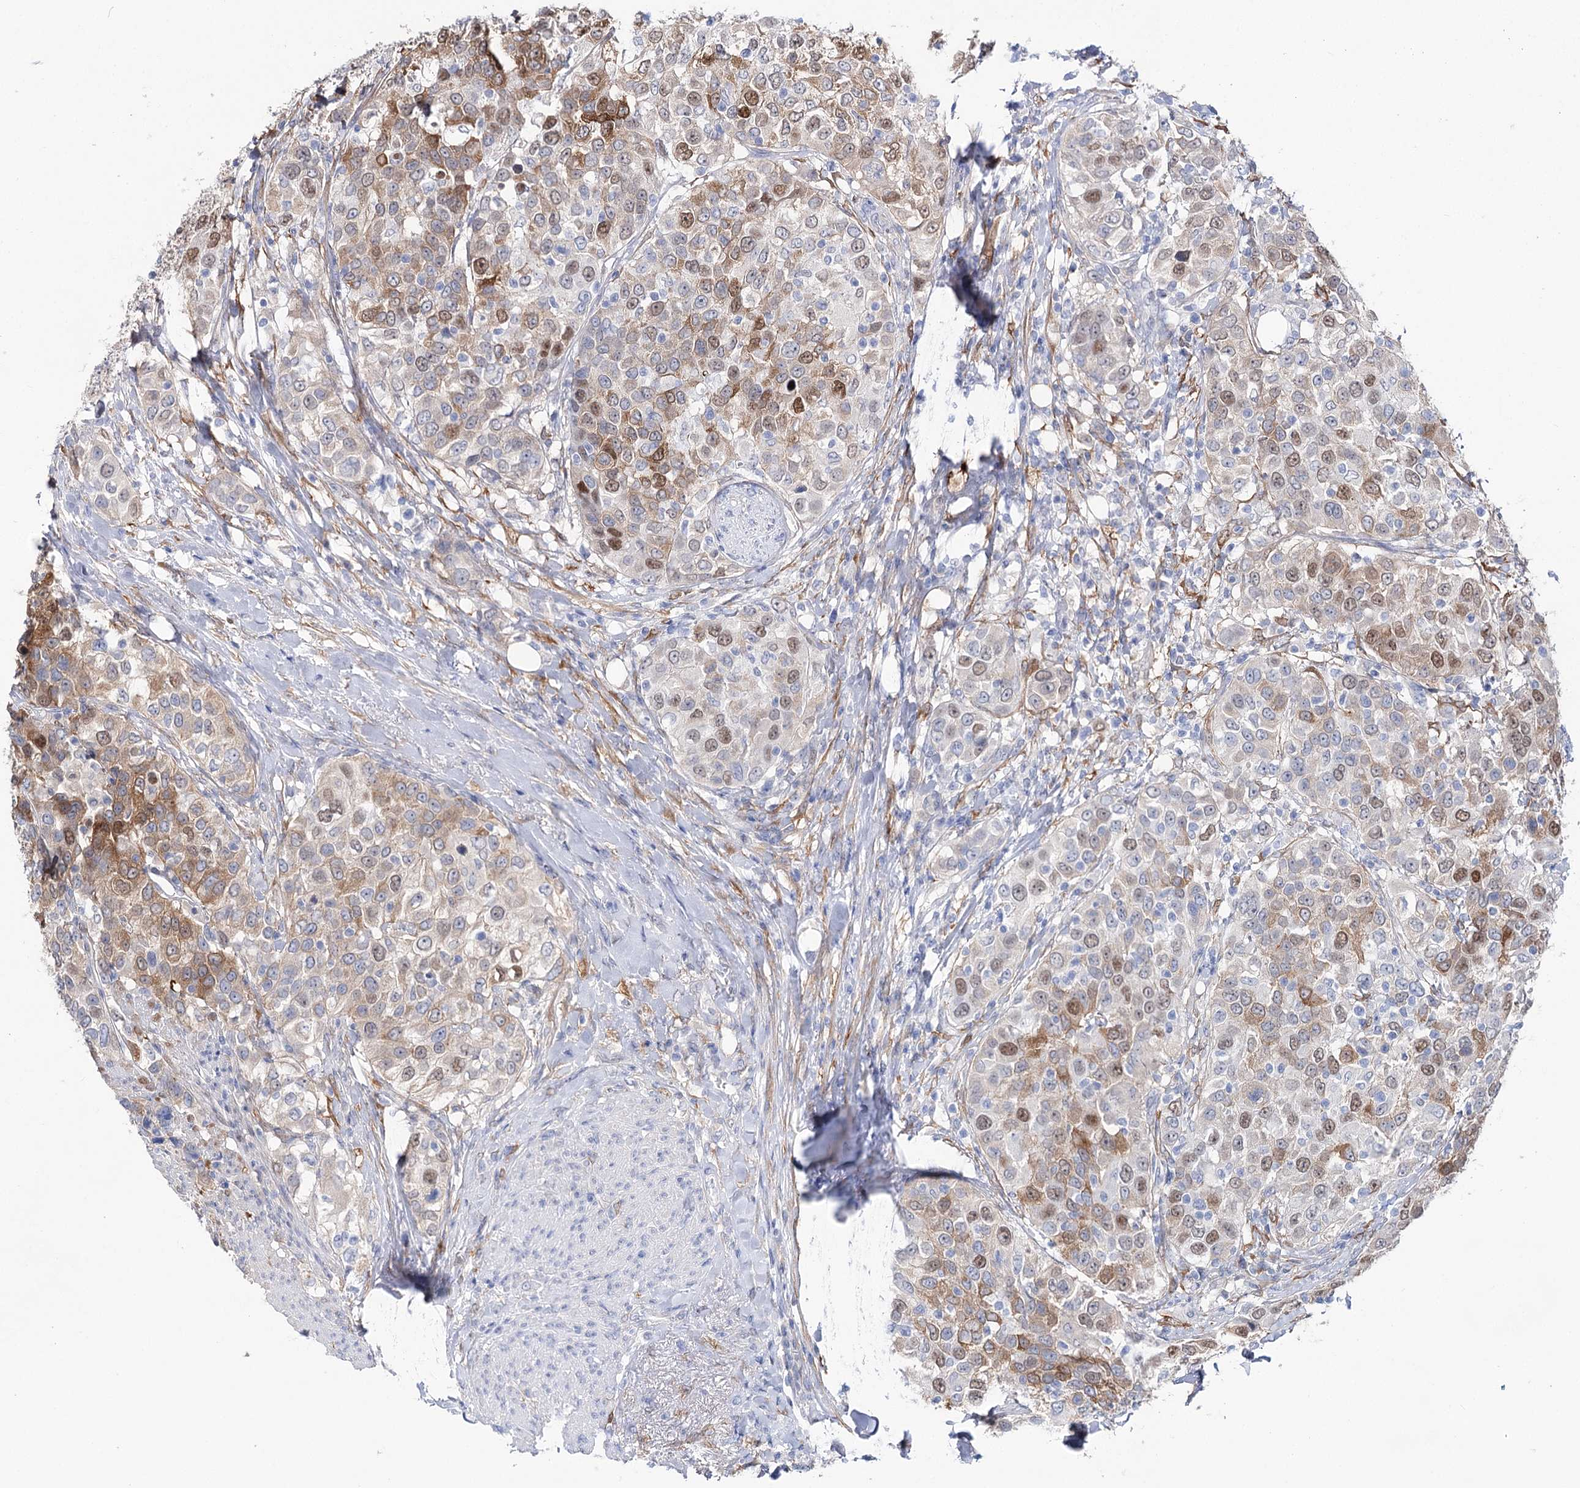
{"staining": {"intensity": "moderate", "quantity": "25%-75%", "location": "nuclear"}, "tissue": "urothelial cancer", "cell_type": "Tumor cells", "image_type": "cancer", "snomed": [{"axis": "morphology", "description": "Urothelial carcinoma, High grade"}, {"axis": "topography", "description": "Urinary bladder"}], "caption": "A brown stain labels moderate nuclear positivity of a protein in human urothelial cancer tumor cells.", "gene": "UGDH", "patient": {"sex": "female", "age": 80}}